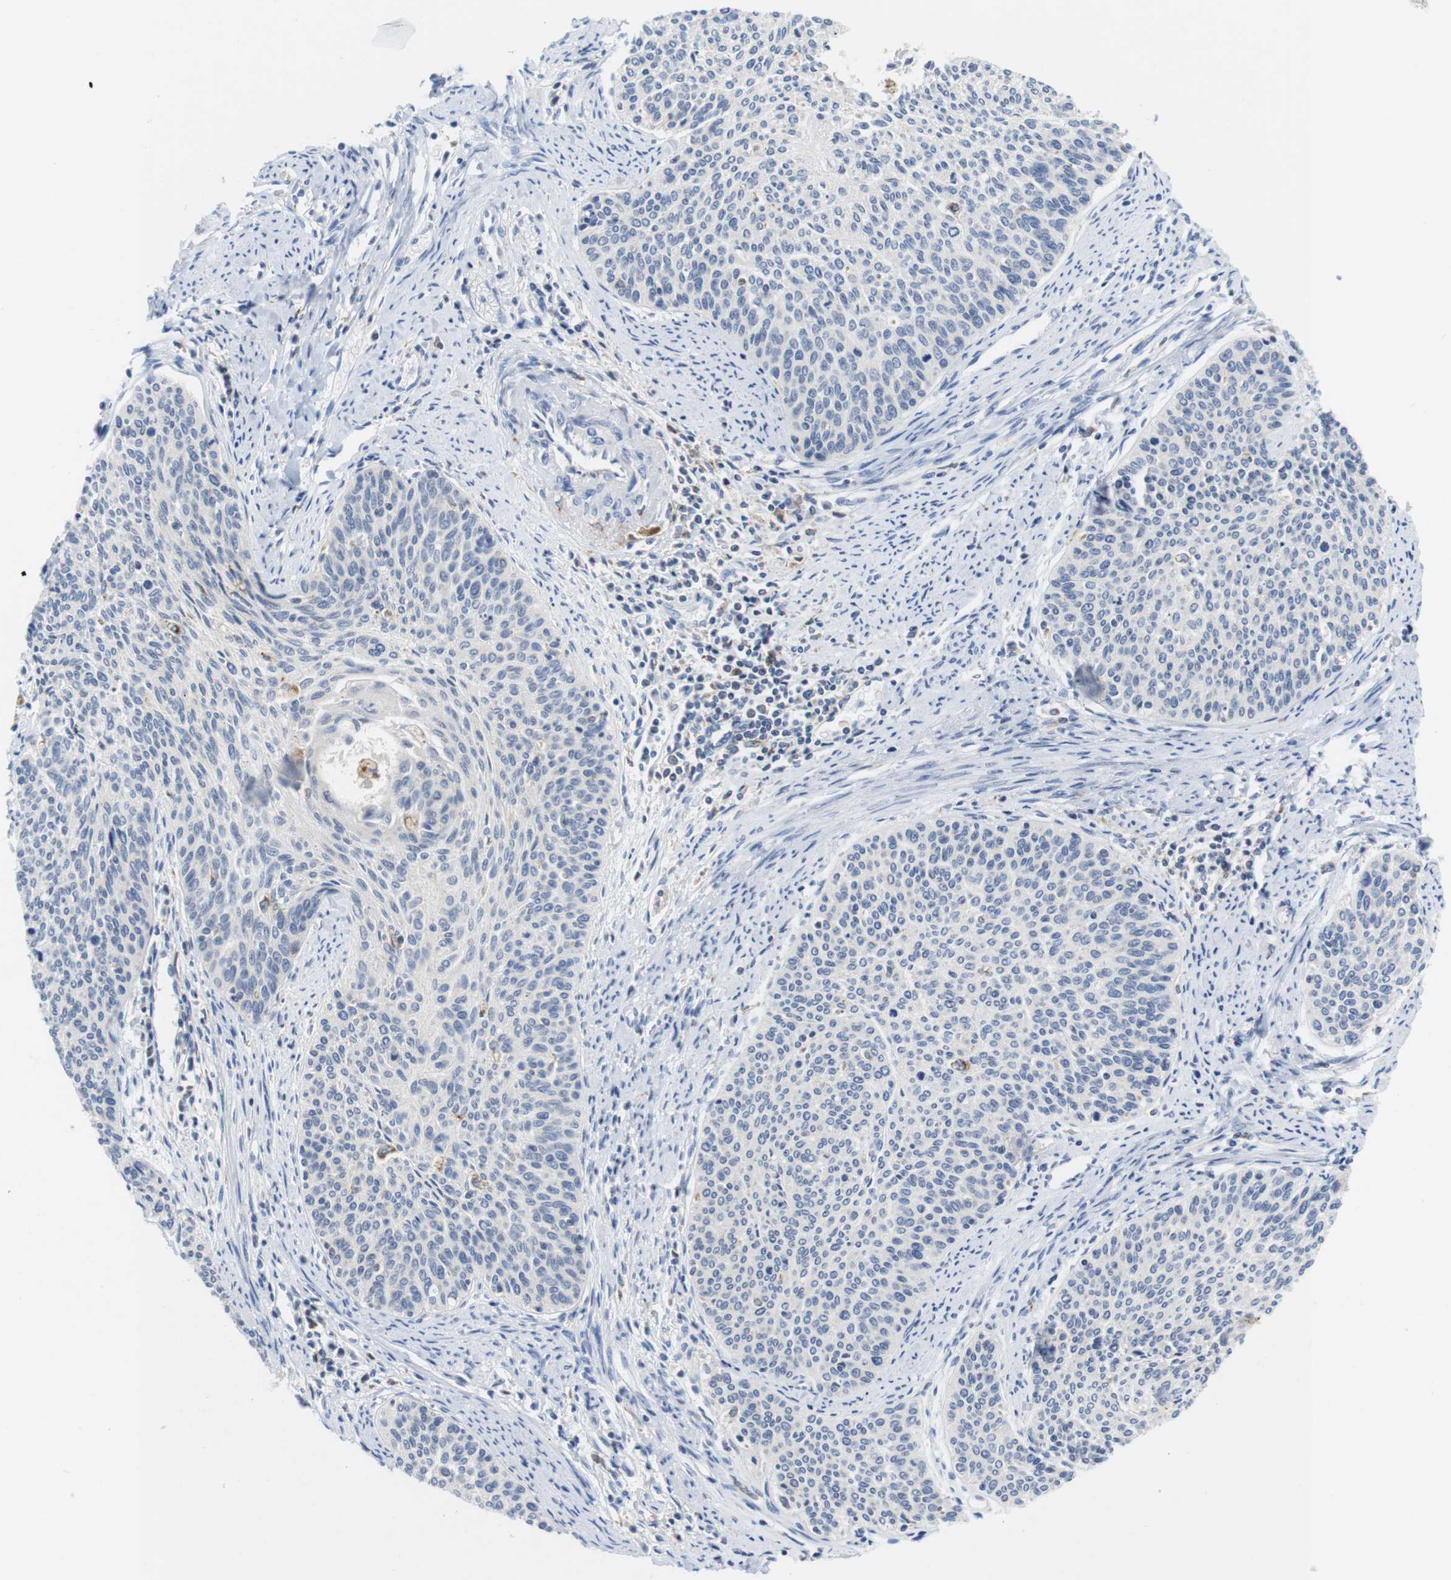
{"staining": {"intensity": "negative", "quantity": "none", "location": "none"}, "tissue": "cervical cancer", "cell_type": "Tumor cells", "image_type": "cancer", "snomed": [{"axis": "morphology", "description": "Squamous cell carcinoma, NOS"}, {"axis": "topography", "description": "Cervix"}], "caption": "Tumor cells are negative for protein expression in human squamous cell carcinoma (cervical).", "gene": "CNGA2", "patient": {"sex": "female", "age": 55}}